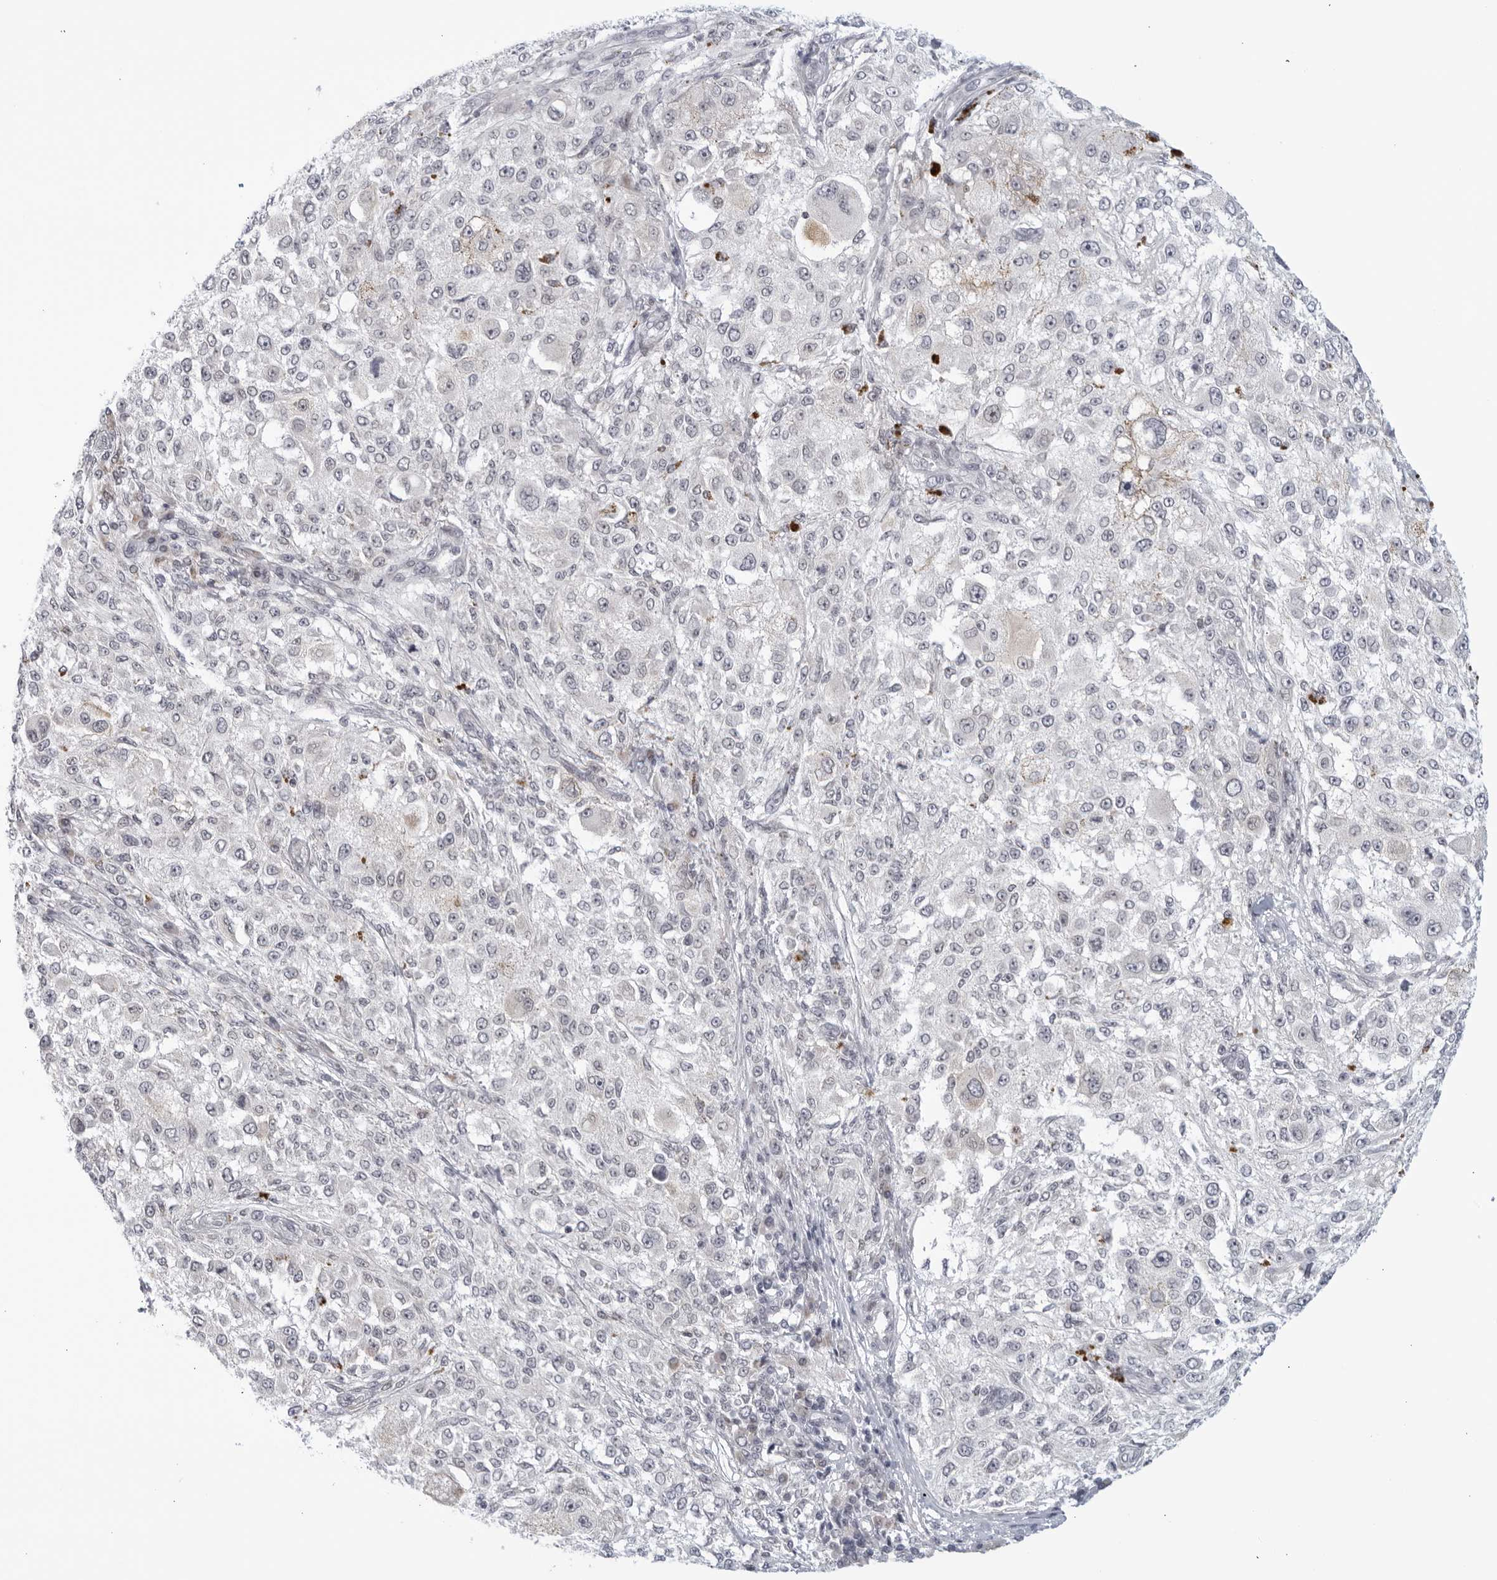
{"staining": {"intensity": "negative", "quantity": "none", "location": "none"}, "tissue": "melanoma", "cell_type": "Tumor cells", "image_type": "cancer", "snomed": [{"axis": "morphology", "description": "Necrosis, NOS"}, {"axis": "morphology", "description": "Malignant melanoma, NOS"}, {"axis": "topography", "description": "Skin"}], "caption": "Immunohistochemistry (IHC) of melanoma shows no expression in tumor cells.", "gene": "WDTC1", "patient": {"sex": "female", "age": 87}}